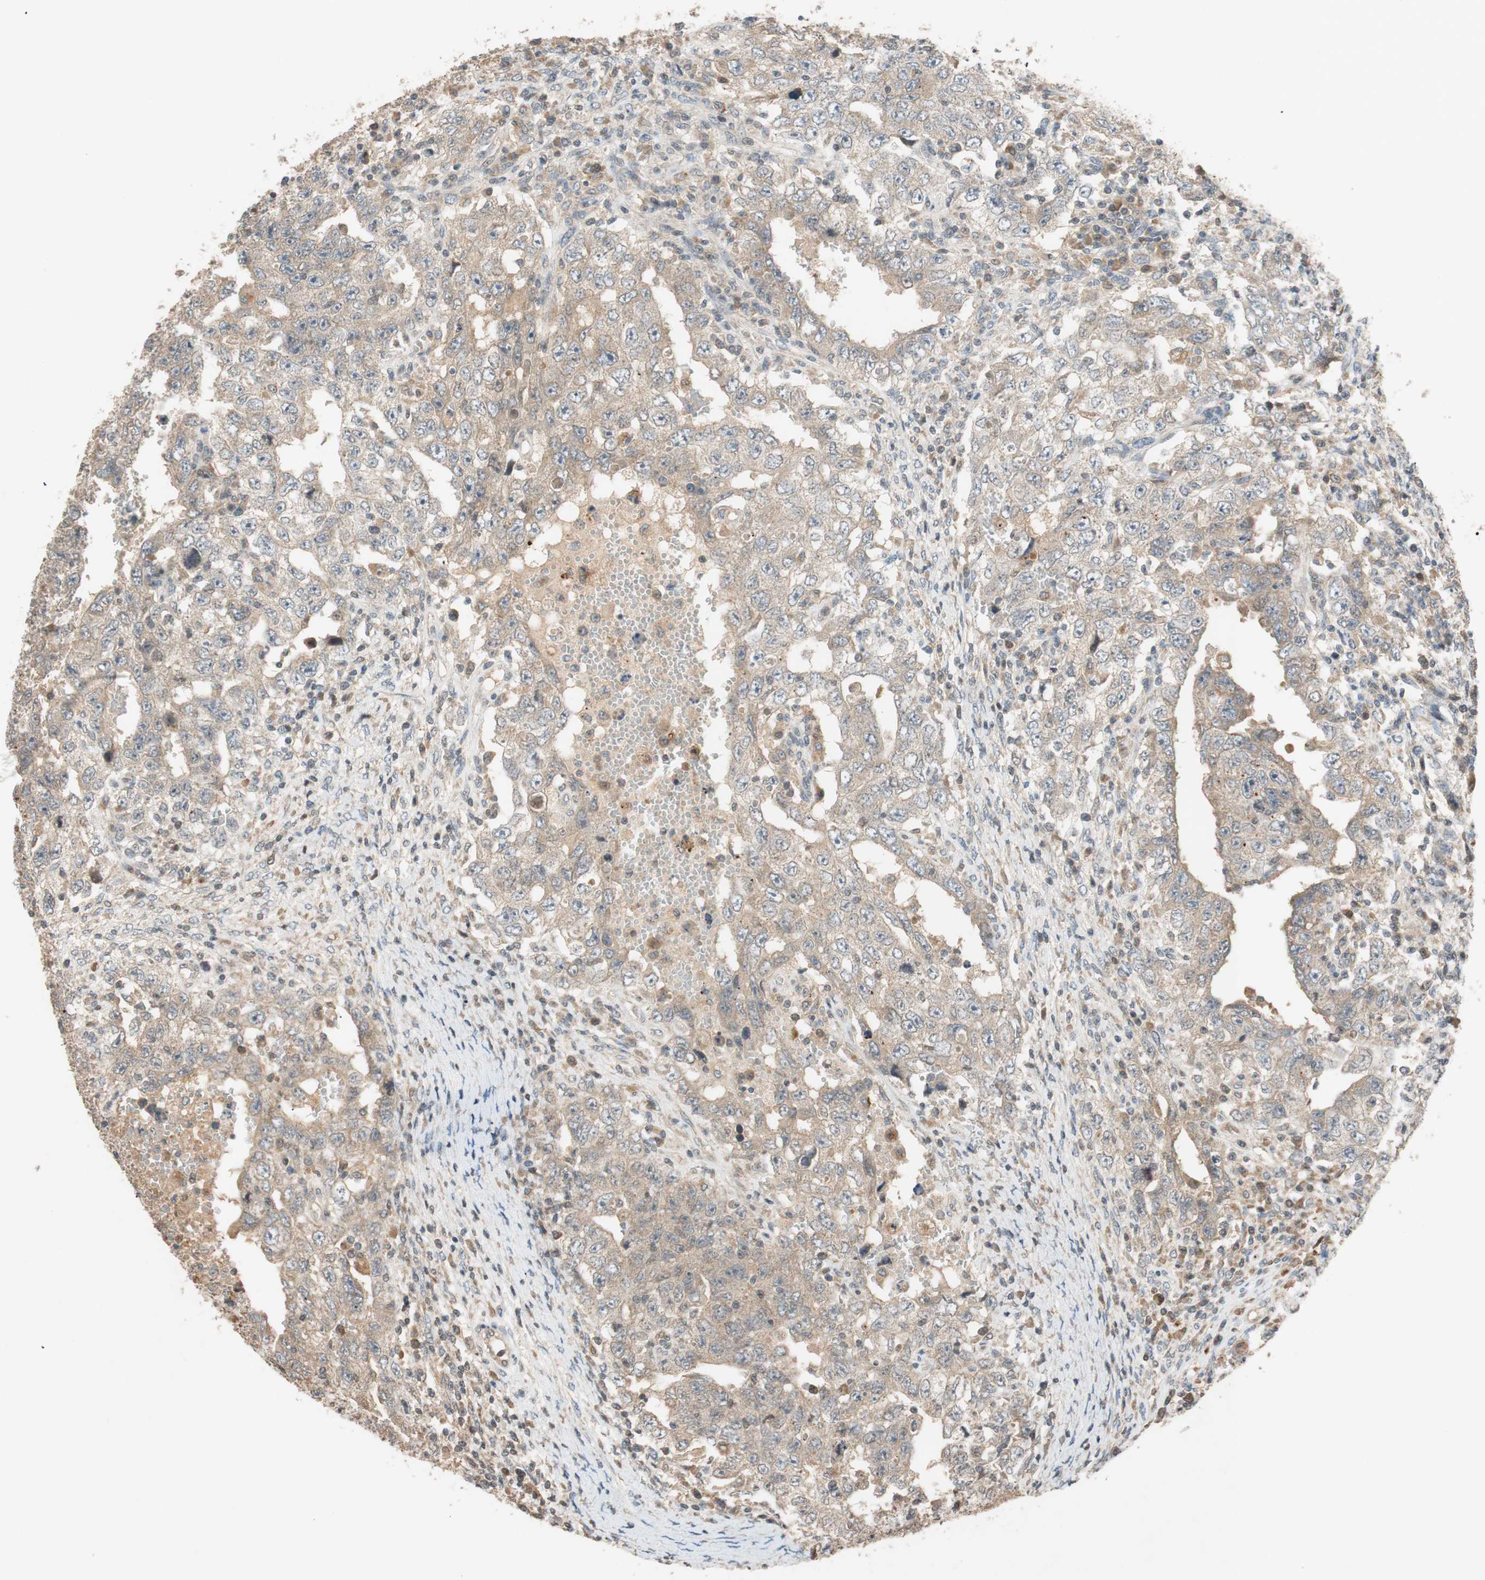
{"staining": {"intensity": "weak", "quantity": ">75%", "location": "cytoplasmic/membranous"}, "tissue": "testis cancer", "cell_type": "Tumor cells", "image_type": "cancer", "snomed": [{"axis": "morphology", "description": "Carcinoma, Embryonal, NOS"}, {"axis": "topography", "description": "Testis"}], "caption": "Testis embryonal carcinoma stained with immunohistochemistry (IHC) displays weak cytoplasmic/membranous positivity in about >75% of tumor cells.", "gene": "GLB1", "patient": {"sex": "male", "age": 26}}